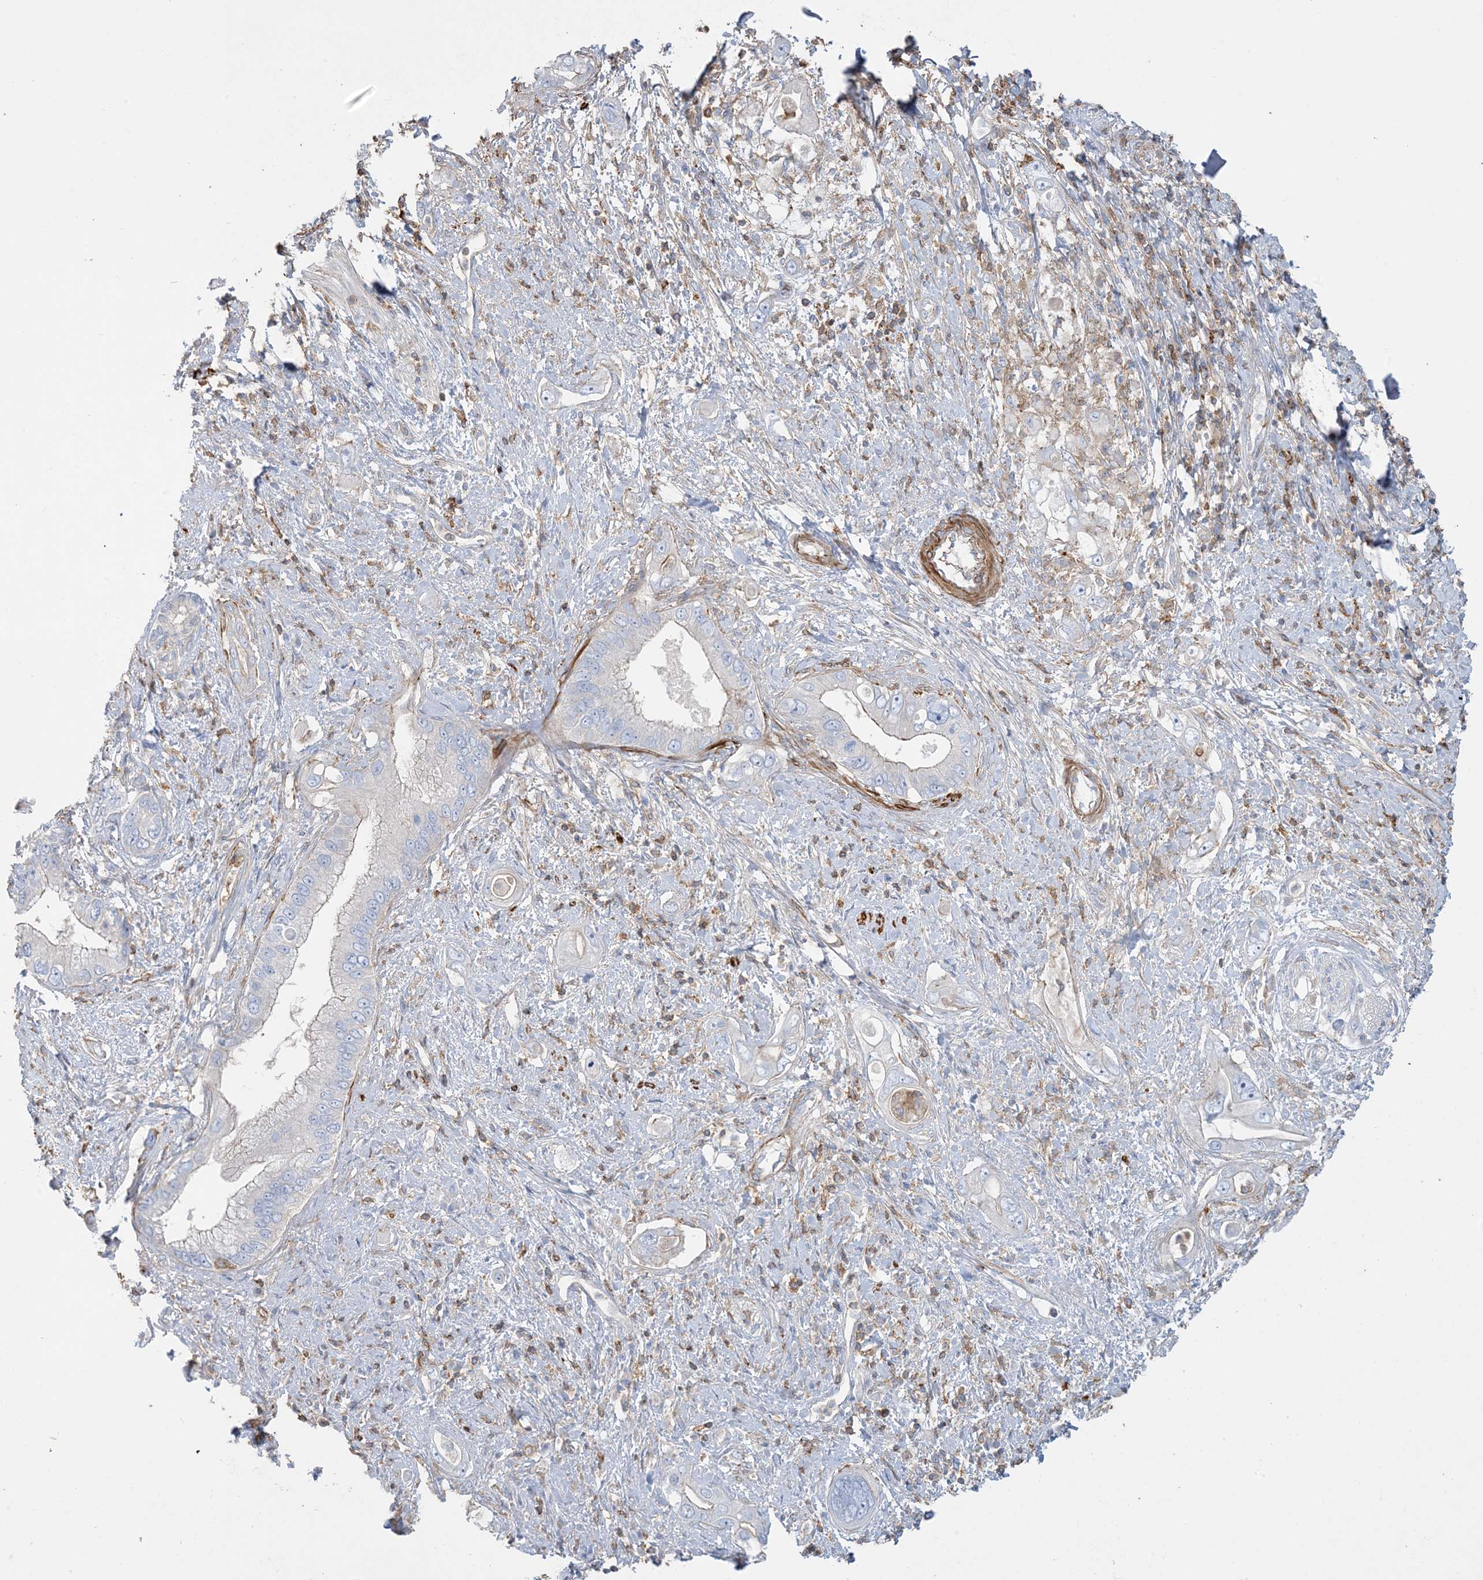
{"staining": {"intensity": "negative", "quantity": "none", "location": "none"}, "tissue": "pancreatic cancer", "cell_type": "Tumor cells", "image_type": "cancer", "snomed": [{"axis": "morphology", "description": "Inflammation, NOS"}, {"axis": "morphology", "description": "Adenocarcinoma, NOS"}, {"axis": "topography", "description": "Pancreas"}], "caption": "This is an IHC photomicrograph of pancreatic cancer (adenocarcinoma). There is no expression in tumor cells.", "gene": "GTF3C2", "patient": {"sex": "female", "age": 56}}